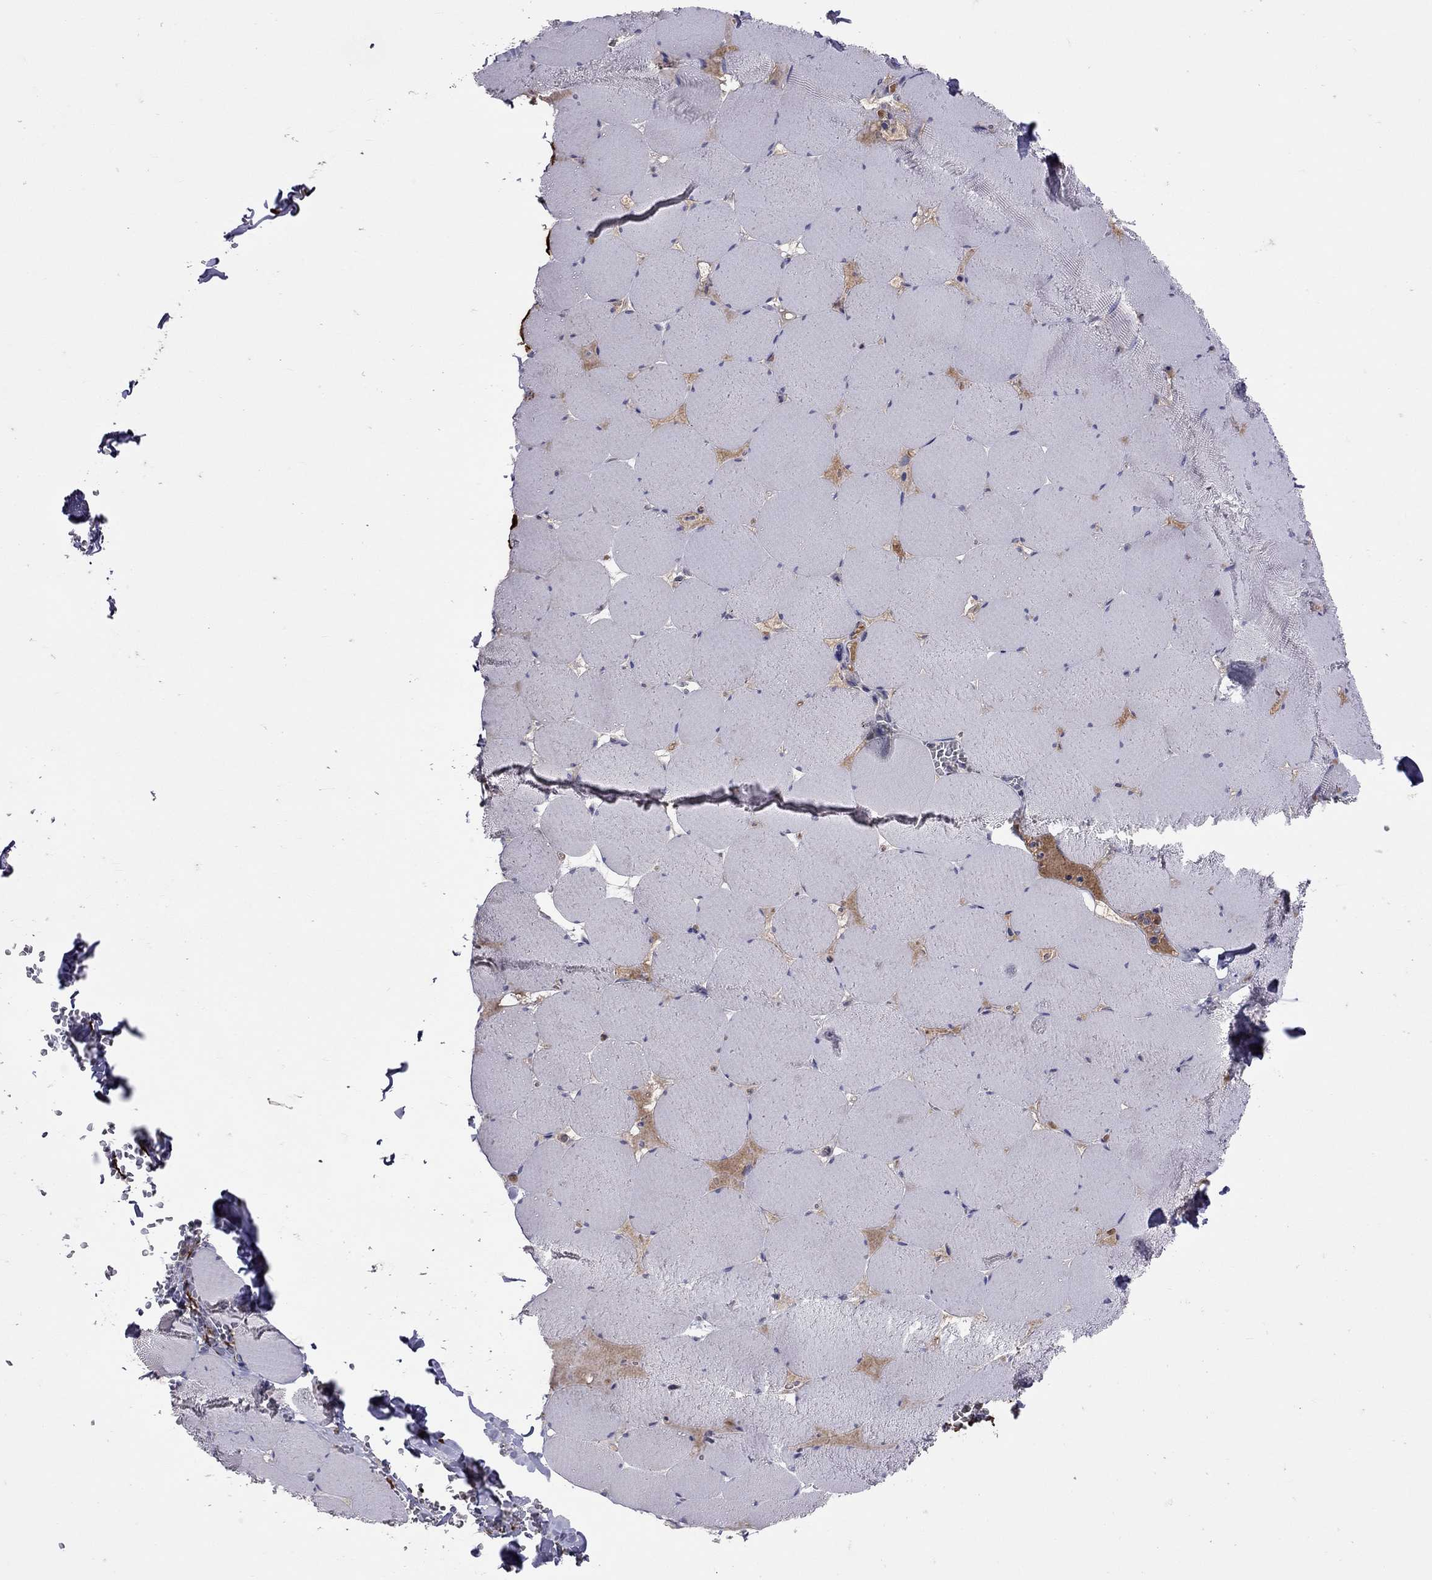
{"staining": {"intensity": "negative", "quantity": "none", "location": "none"}, "tissue": "skeletal muscle", "cell_type": "Myocytes", "image_type": "normal", "snomed": [{"axis": "morphology", "description": "Normal tissue, NOS"}, {"axis": "morphology", "description": "Malignant melanoma, Metastatic site"}, {"axis": "topography", "description": "Skeletal muscle"}], "caption": "Immunohistochemistry micrograph of benign skeletal muscle stained for a protein (brown), which exhibits no staining in myocytes.", "gene": "SERPINA3", "patient": {"sex": "male", "age": 50}}